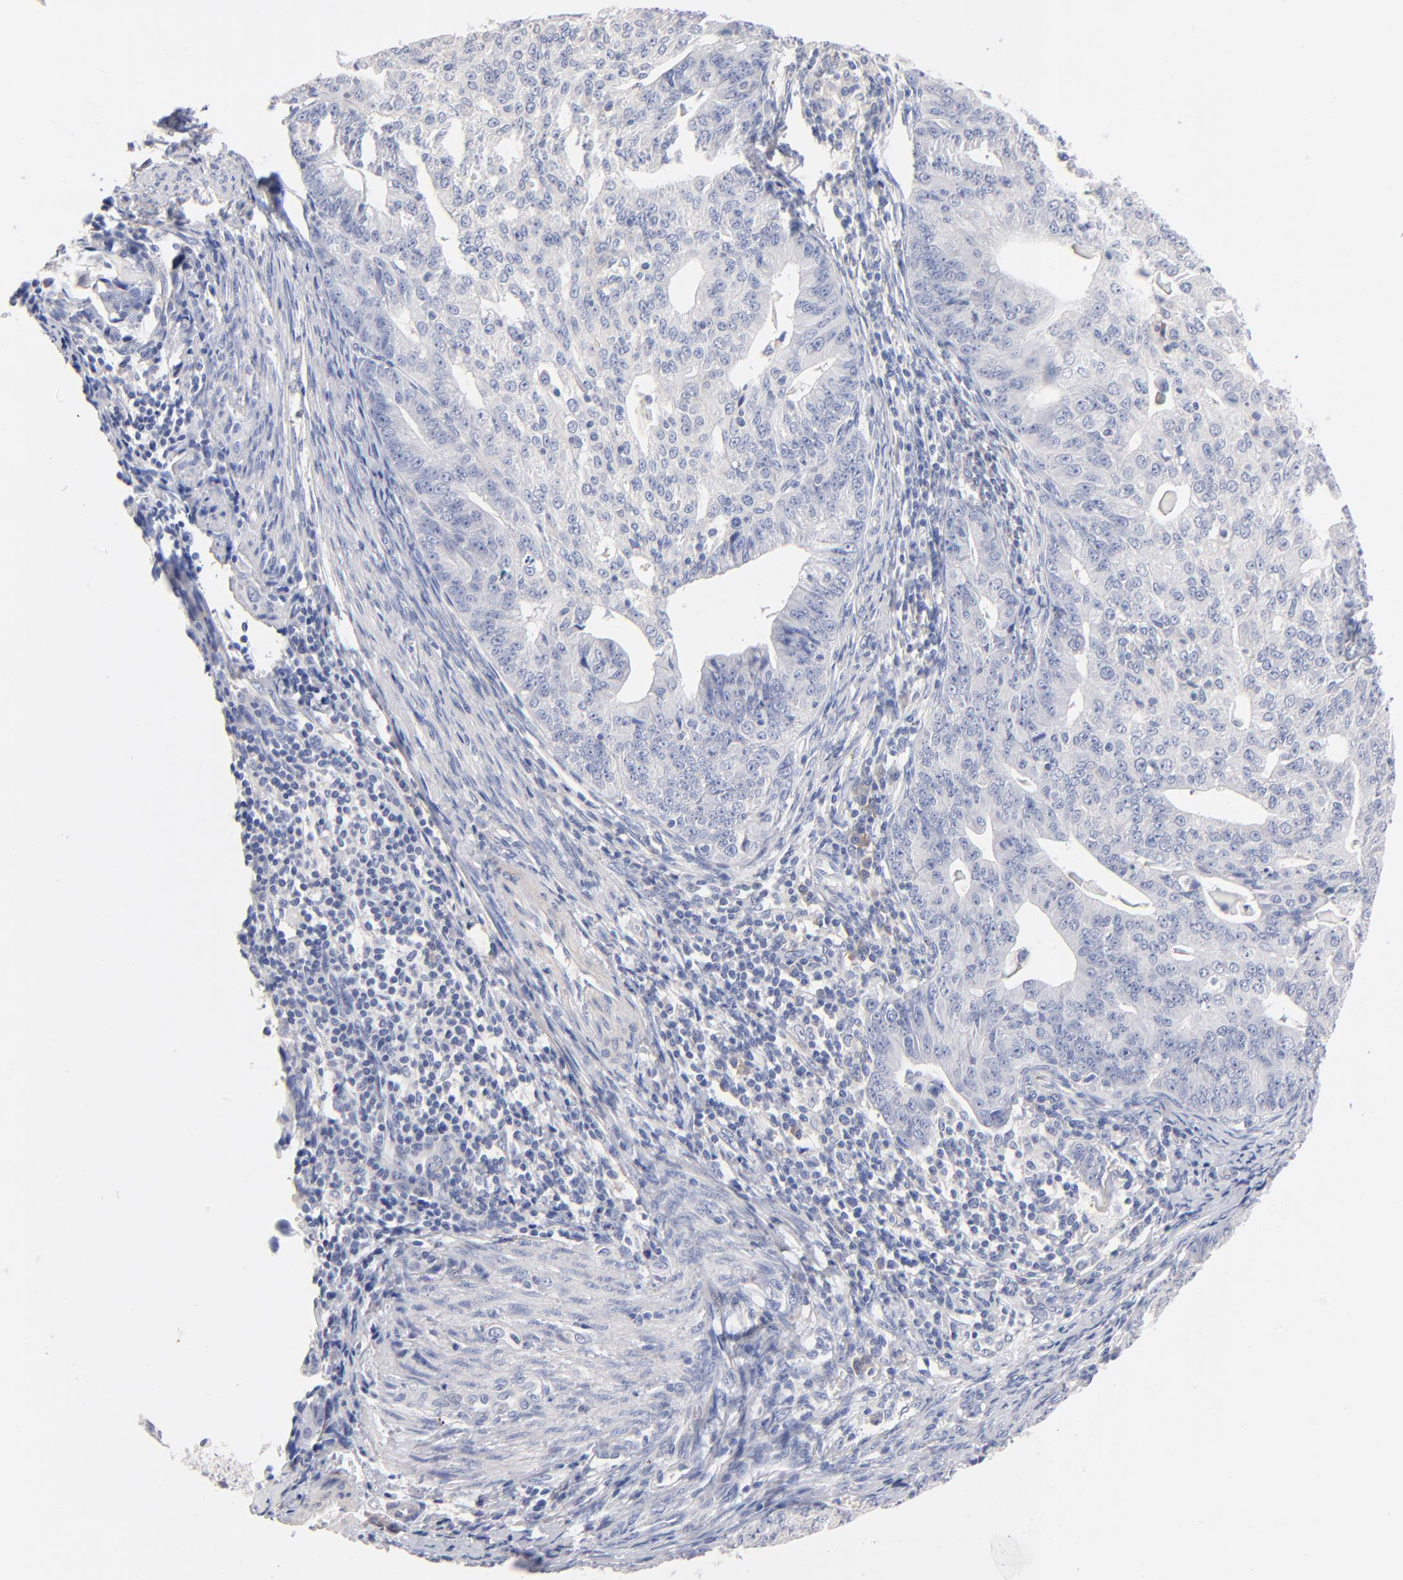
{"staining": {"intensity": "negative", "quantity": "none", "location": "none"}, "tissue": "endometrial cancer", "cell_type": "Tumor cells", "image_type": "cancer", "snomed": [{"axis": "morphology", "description": "Adenocarcinoma, NOS"}, {"axis": "topography", "description": "Endometrium"}], "caption": "The image exhibits no staining of tumor cells in endometrial adenocarcinoma.", "gene": "ITGA8", "patient": {"sex": "female", "age": 56}}